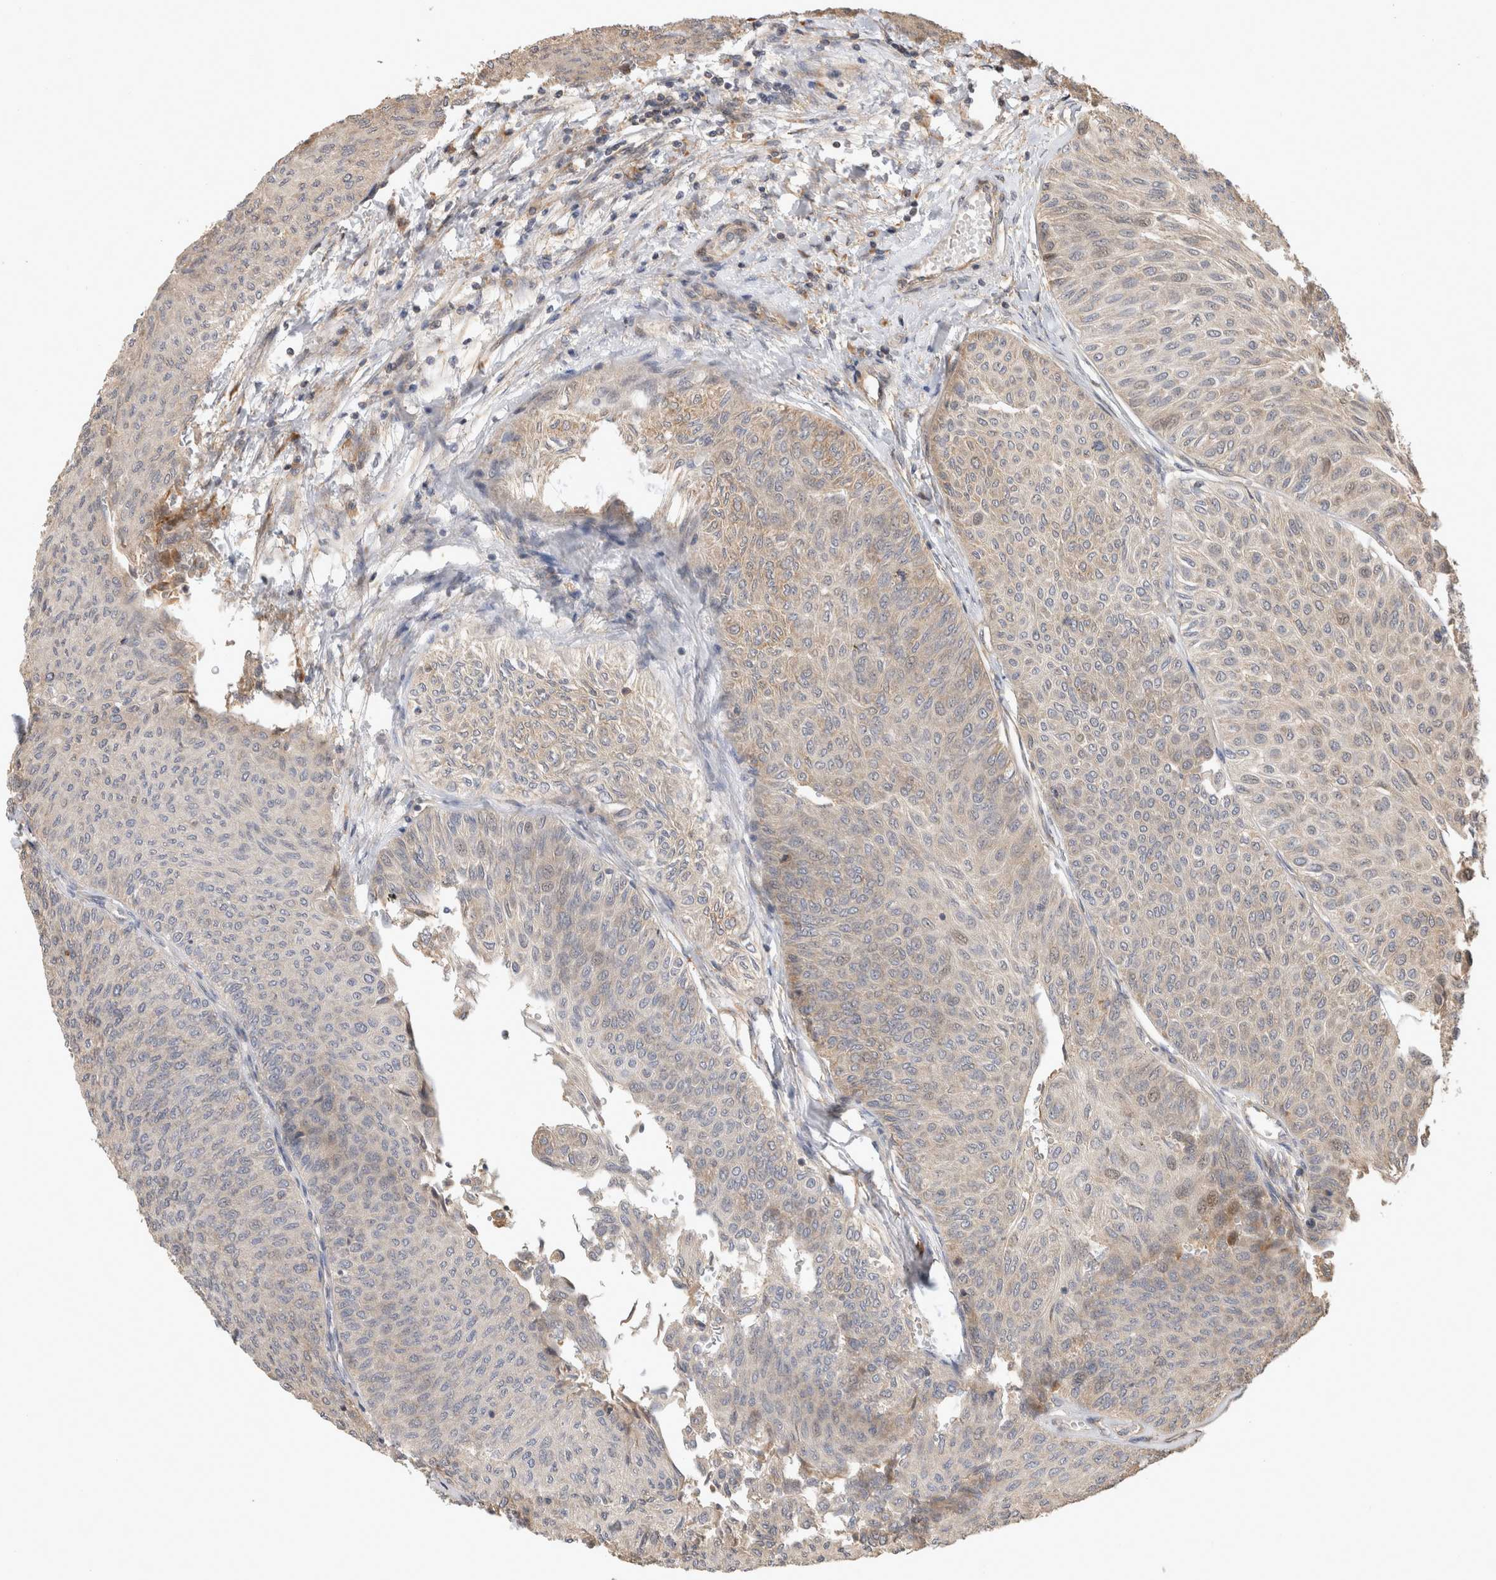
{"staining": {"intensity": "weak", "quantity": "<25%", "location": "cytoplasmic/membranous"}, "tissue": "urothelial cancer", "cell_type": "Tumor cells", "image_type": "cancer", "snomed": [{"axis": "morphology", "description": "Urothelial carcinoma, Low grade"}, {"axis": "topography", "description": "Urinary bladder"}], "caption": "The immunohistochemistry (IHC) micrograph has no significant staining in tumor cells of urothelial carcinoma (low-grade) tissue. (DAB (3,3'-diaminobenzidine) immunohistochemistry visualized using brightfield microscopy, high magnification).", "gene": "PCDHB15", "patient": {"sex": "male", "age": 78}}